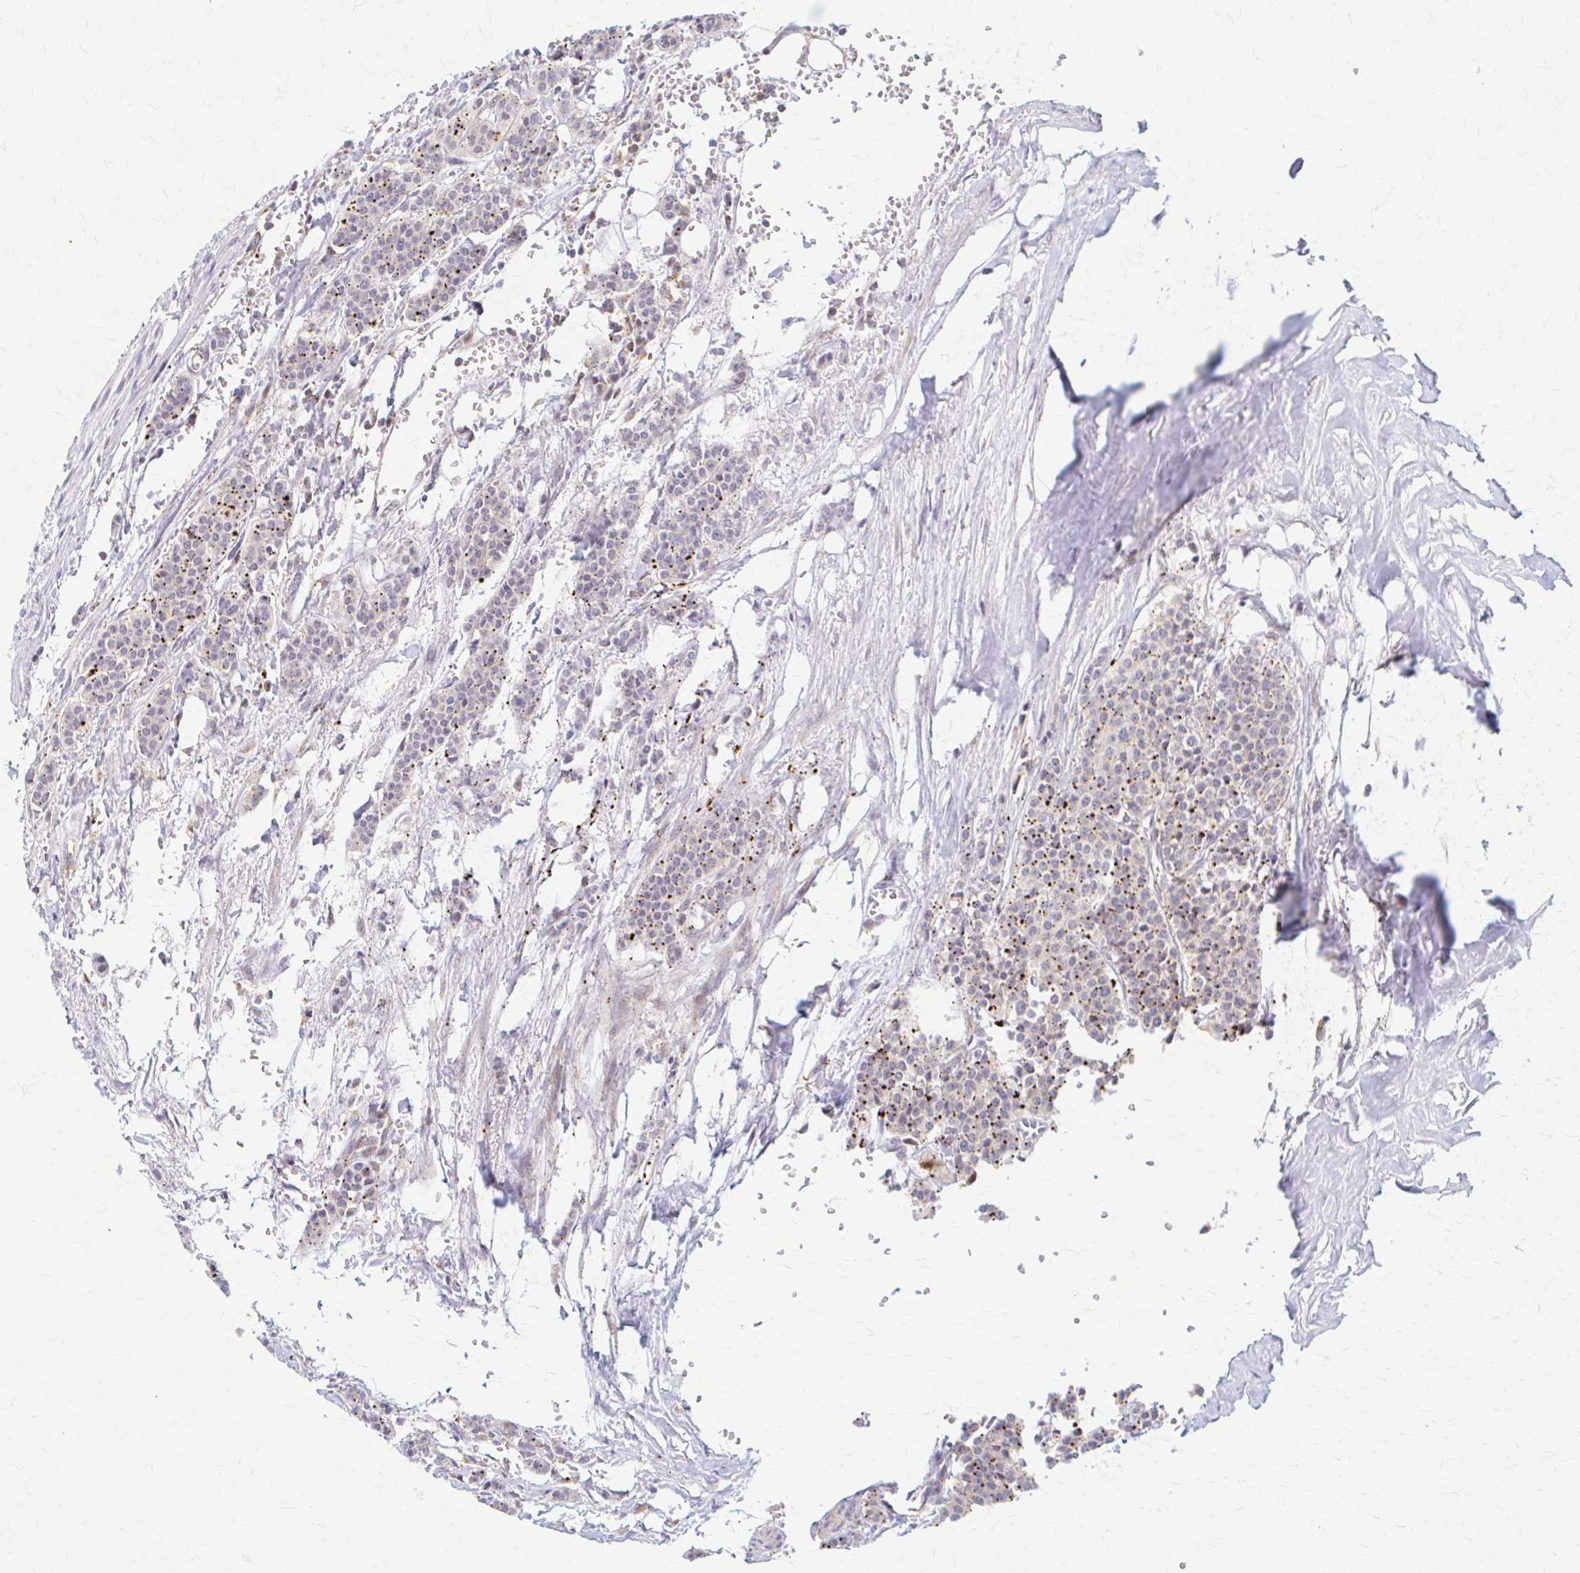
{"staining": {"intensity": "moderate", "quantity": "25%-75%", "location": "cytoplasmic/membranous"}, "tissue": "carcinoid", "cell_type": "Tumor cells", "image_type": "cancer", "snomed": [{"axis": "morphology", "description": "Carcinoid, malignant, NOS"}, {"axis": "topography", "description": "Small intestine"}], "caption": "A micrograph showing moderate cytoplasmic/membranous expression in about 25%-75% of tumor cells in carcinoid, as visualized by brown immunohistochemical staining.", "gene": "ARHGAP35", "patient": {"sex": "male", "age": 63}}